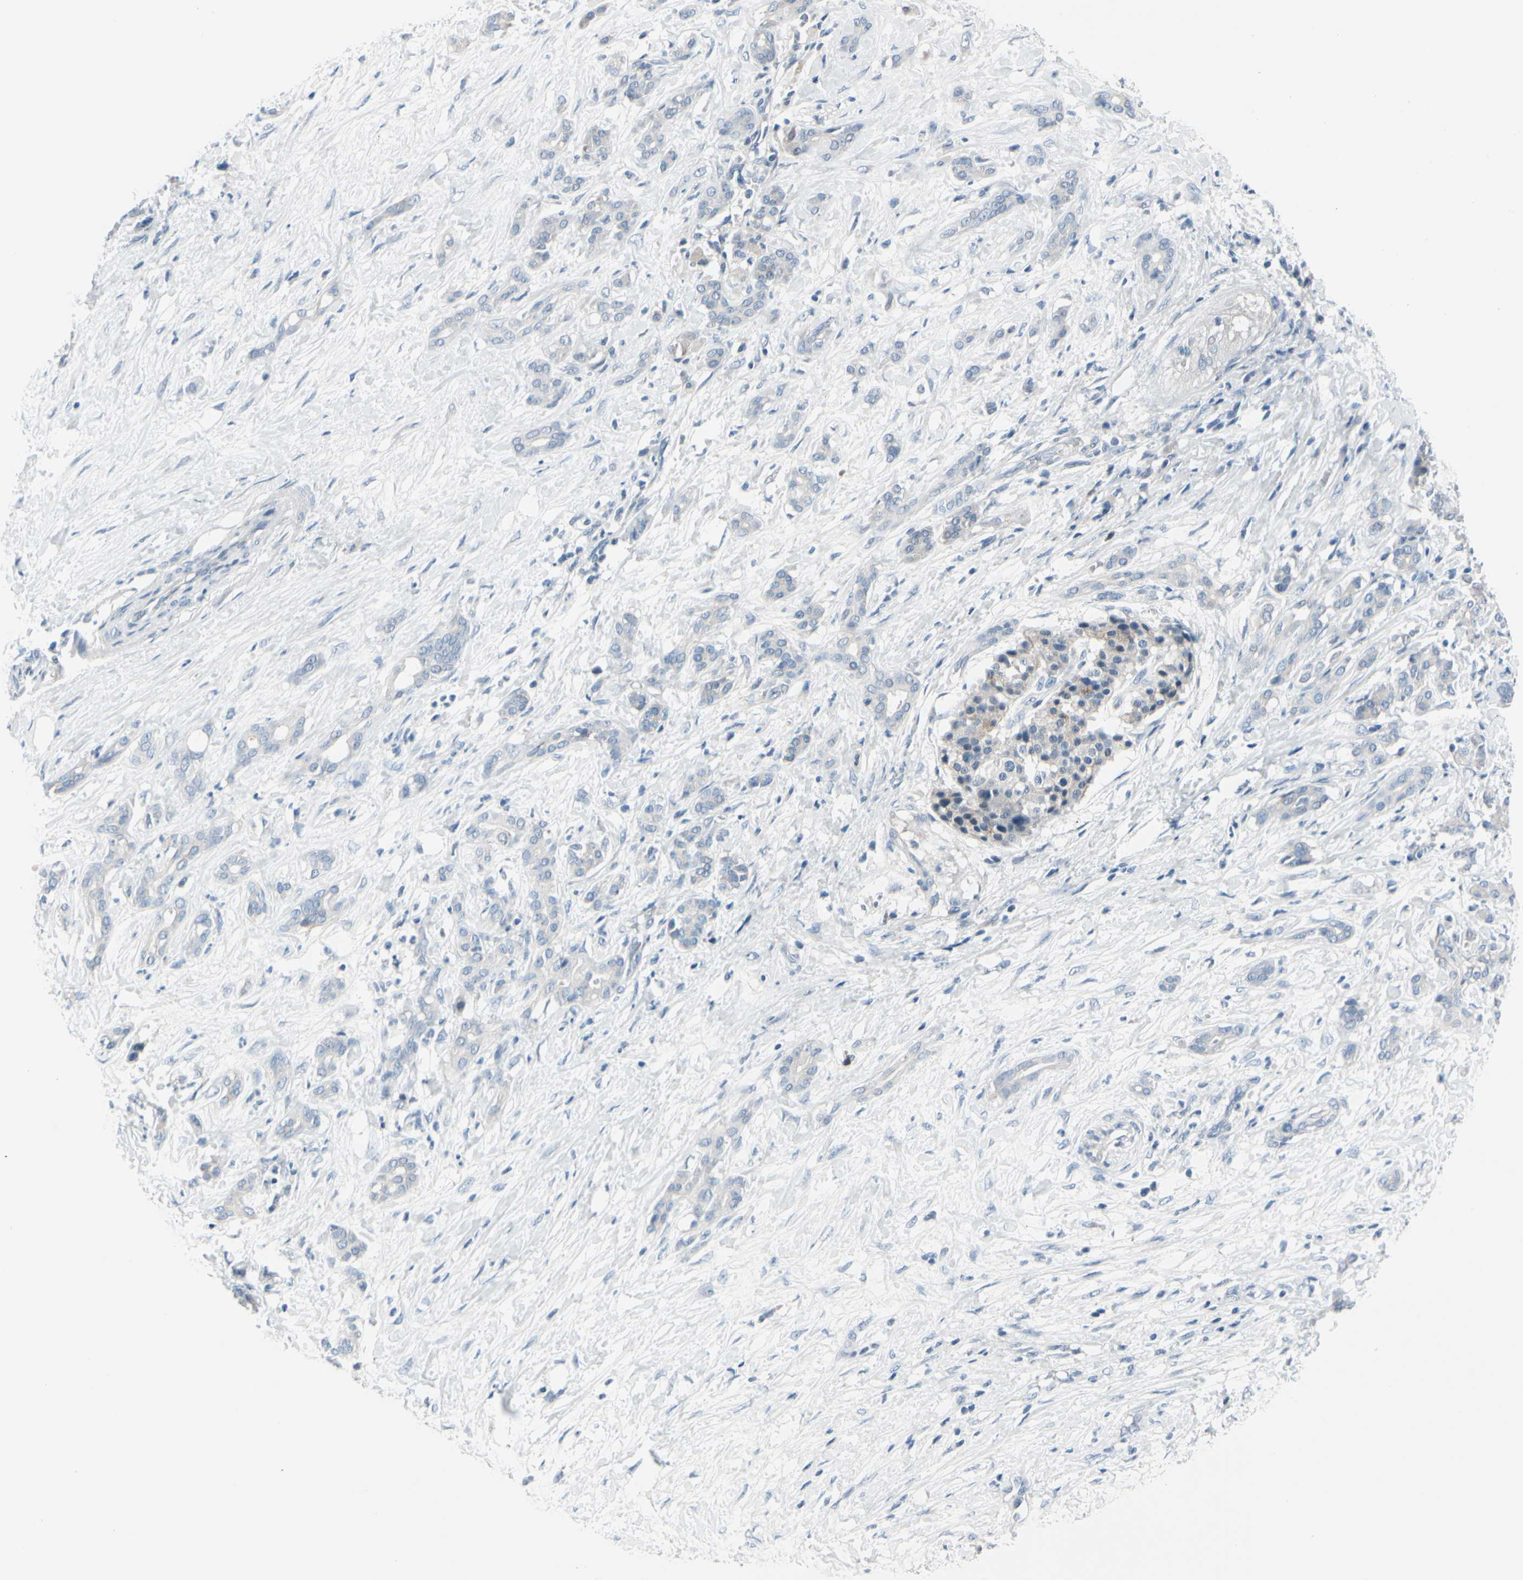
{"staining": {"intensity": "negative", "quantity": "none", "location": "none"}, "tissue": "pancreatic cancer", "cell_type": "Tumor cells", "image_type": "cancer", "snomed": [{"axis": "morphology", "description": "Adenocarcinoma, NOS"}, {"axis": "topography", "description": "Pancreas"}], "caption": "Immunohistochemical staining of pancreatic adenocarcinoma shows no significant staining in tumor cells. (IHC, brightfield microscopy, high magnification).", "gene": "PGR", "patient": {"sex": "male", "age": 41}}